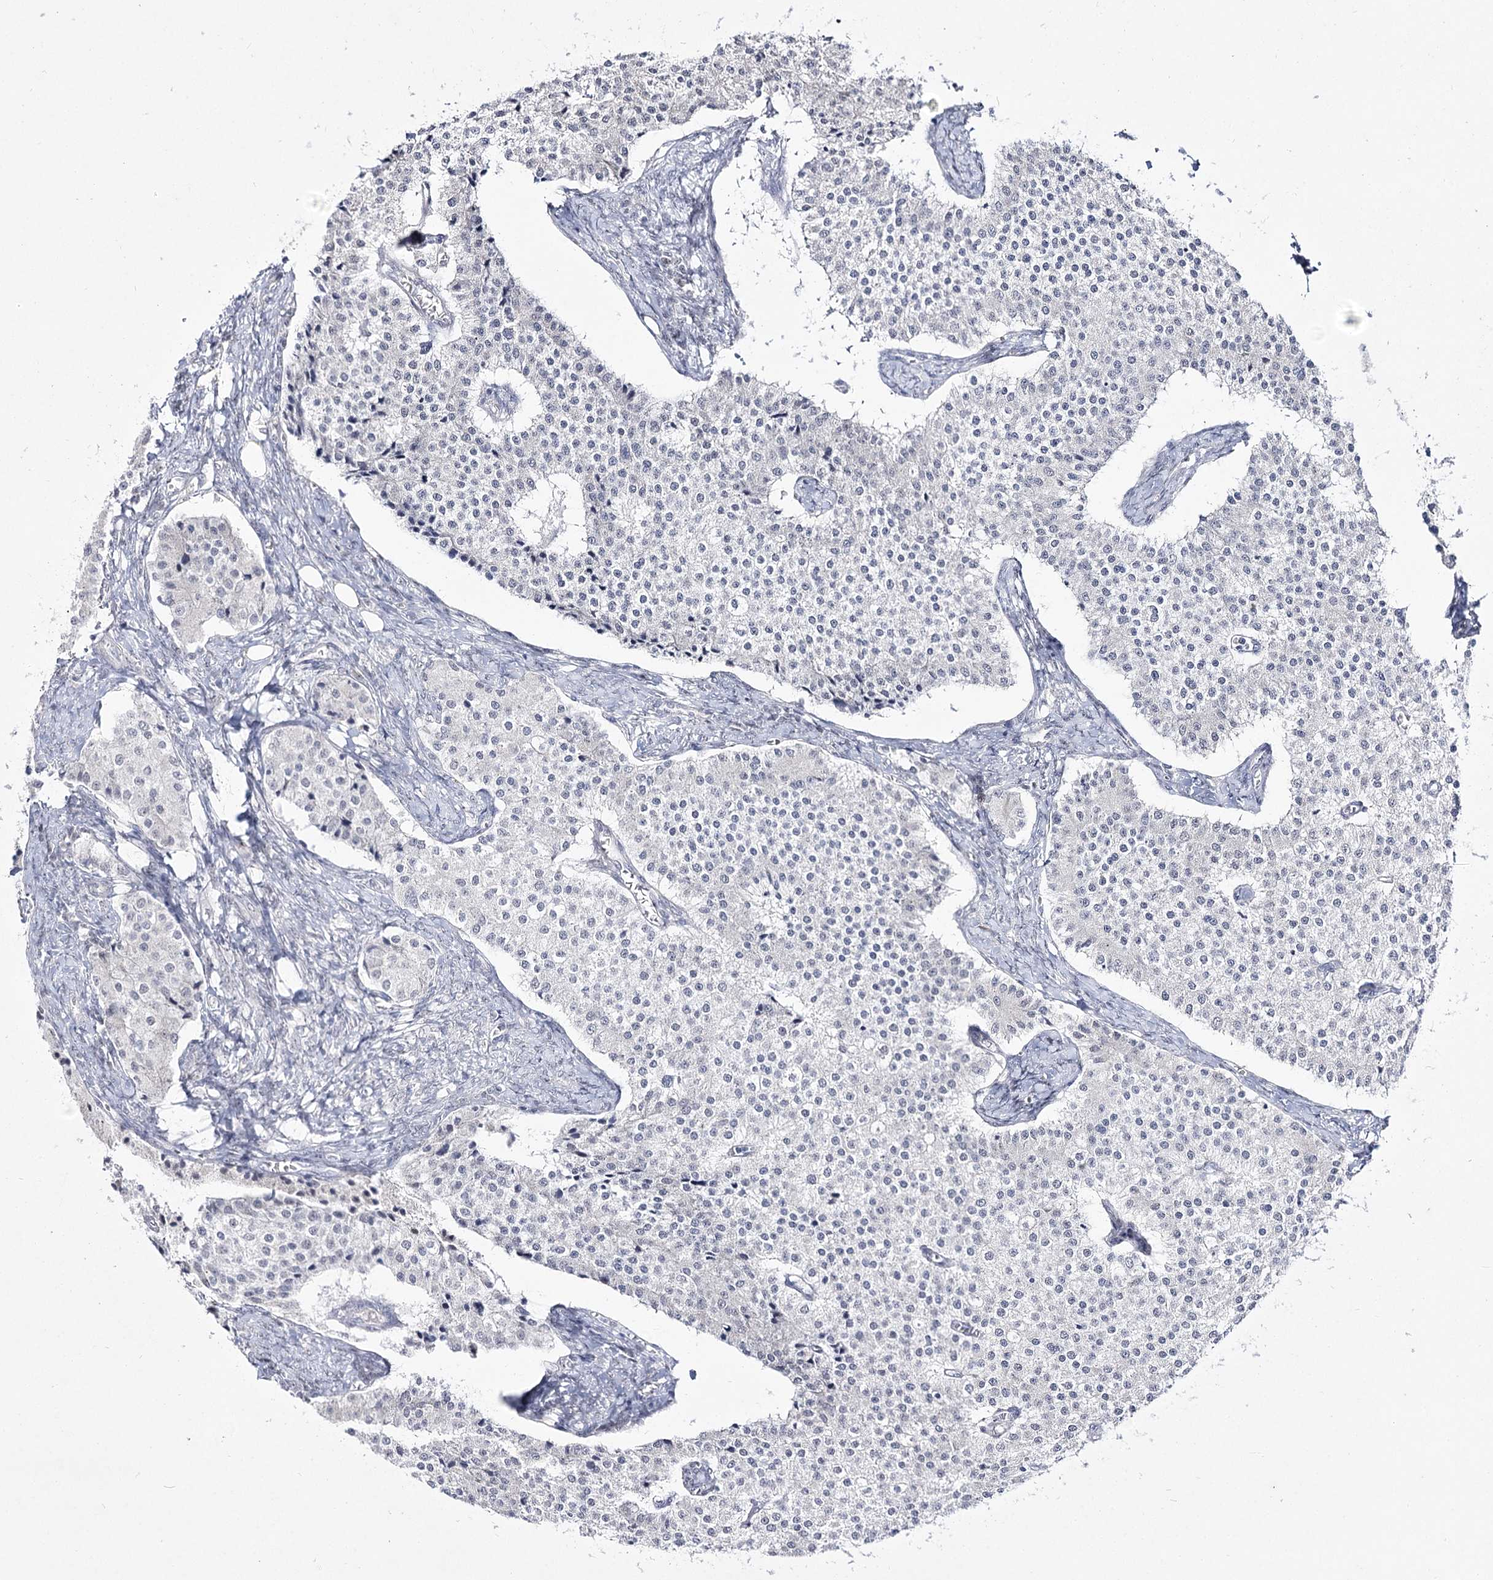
{"staining": {"intensity": "negative", "quantity": "none", "location": "none"}, "tissue": "carcinoid", "cell_type": "Tumor cells", "image_type": "cancer", "snomed": [{"axis": "morphology", "description": "Carcinoid, malignant, NOS"}, {"axis": "topography", "description": "Colon"}], "caption": "The IHC photomicrograph has no significant expression in tumor cells of malignant carcinoid tissue.", "gene": "DDX50", "patient": {"sex": "female", "age": 52}}